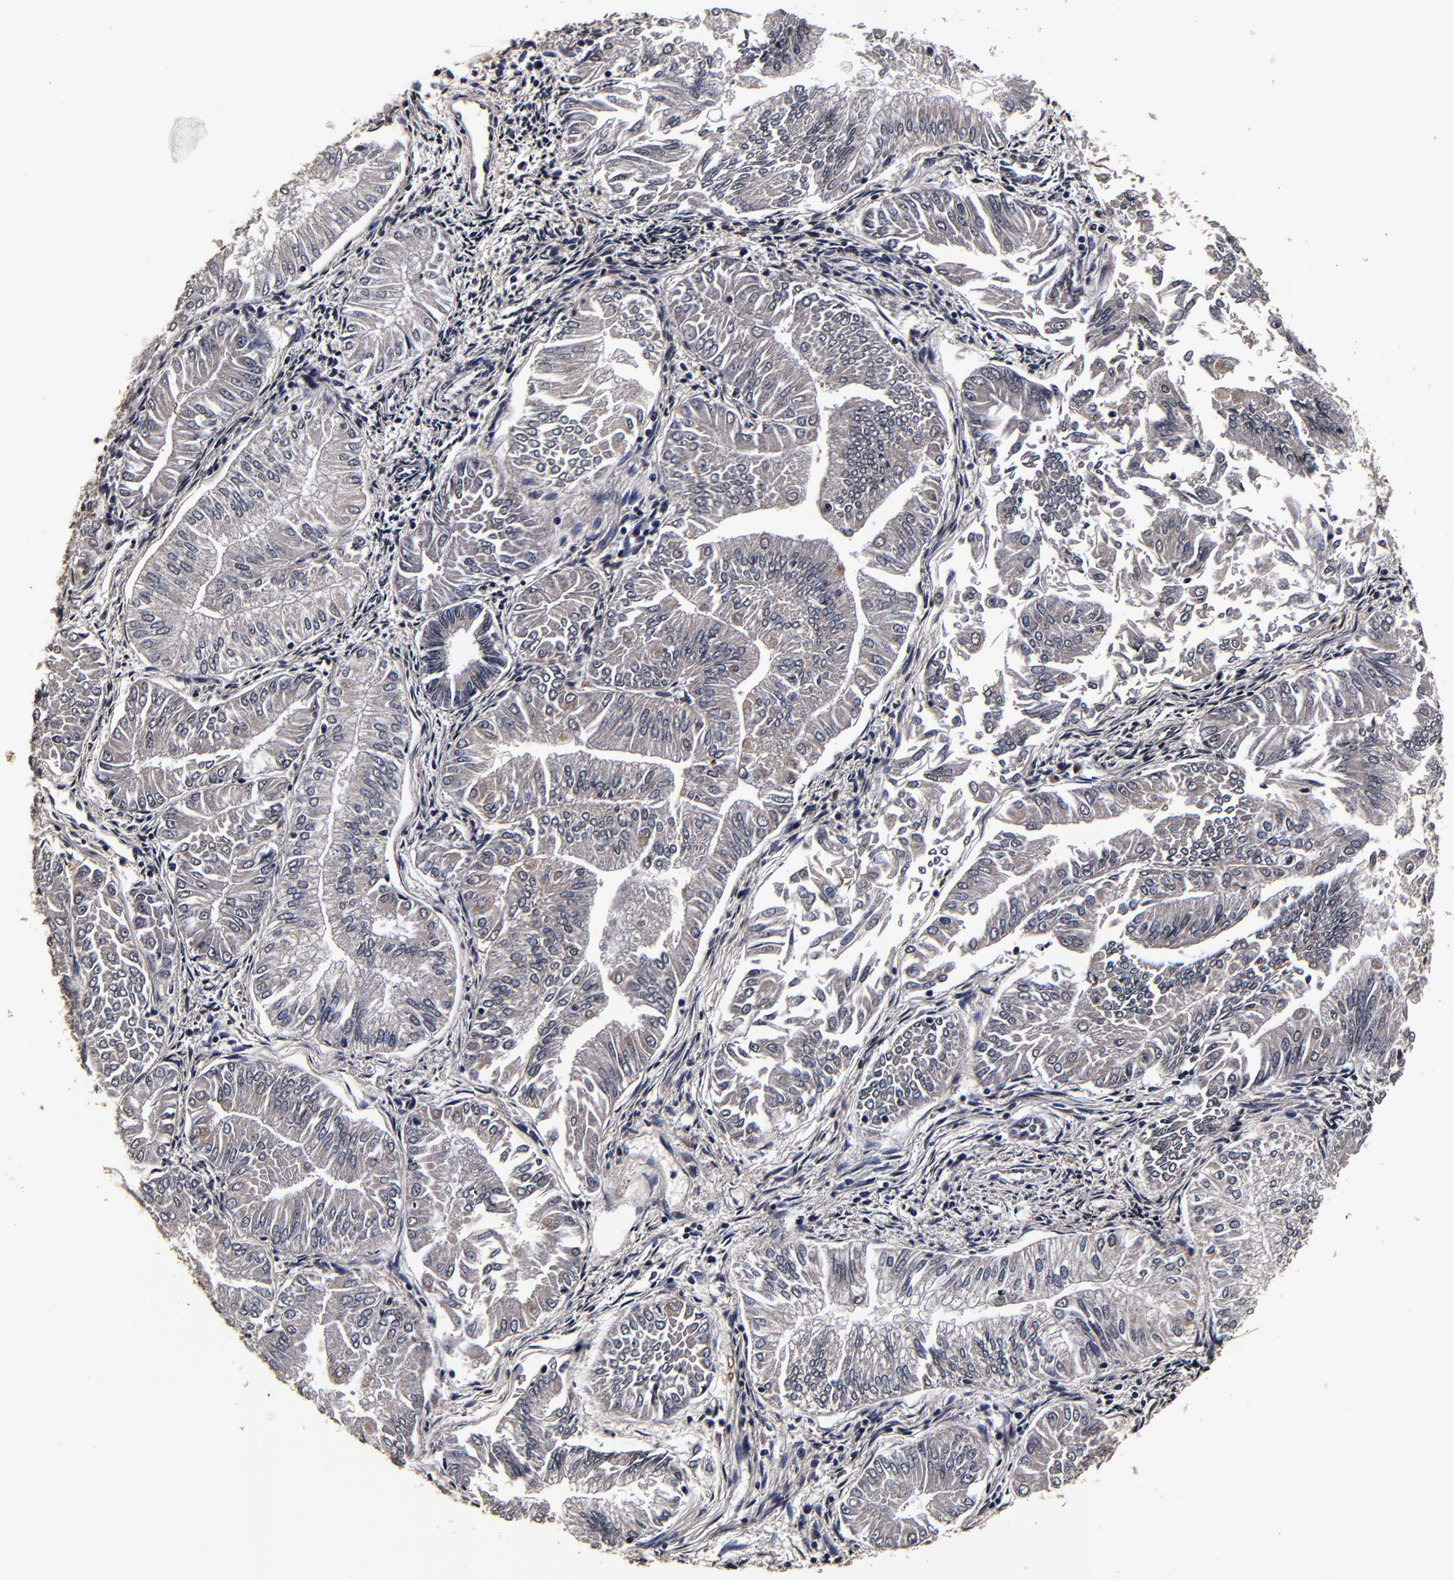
{"staining": {"intensity": "weak", "quantity": "<25%", "location": "cytoplasmic/membranous"}, "tissue": "endometrial cancer", "cell_type": "Tumor cells", "image_type": "cancer", "snomed": [{"axis": "morphology", "description": "Adenocarcinoma, NOS"}, {"axis": "topography", "description": "Endometrium"}], "caption": "There is no significant staining in tumor cells of adenocarcinoma (endometrial).", "gene": "MMP15", "patient": {"sex": "female", "age": 53}}